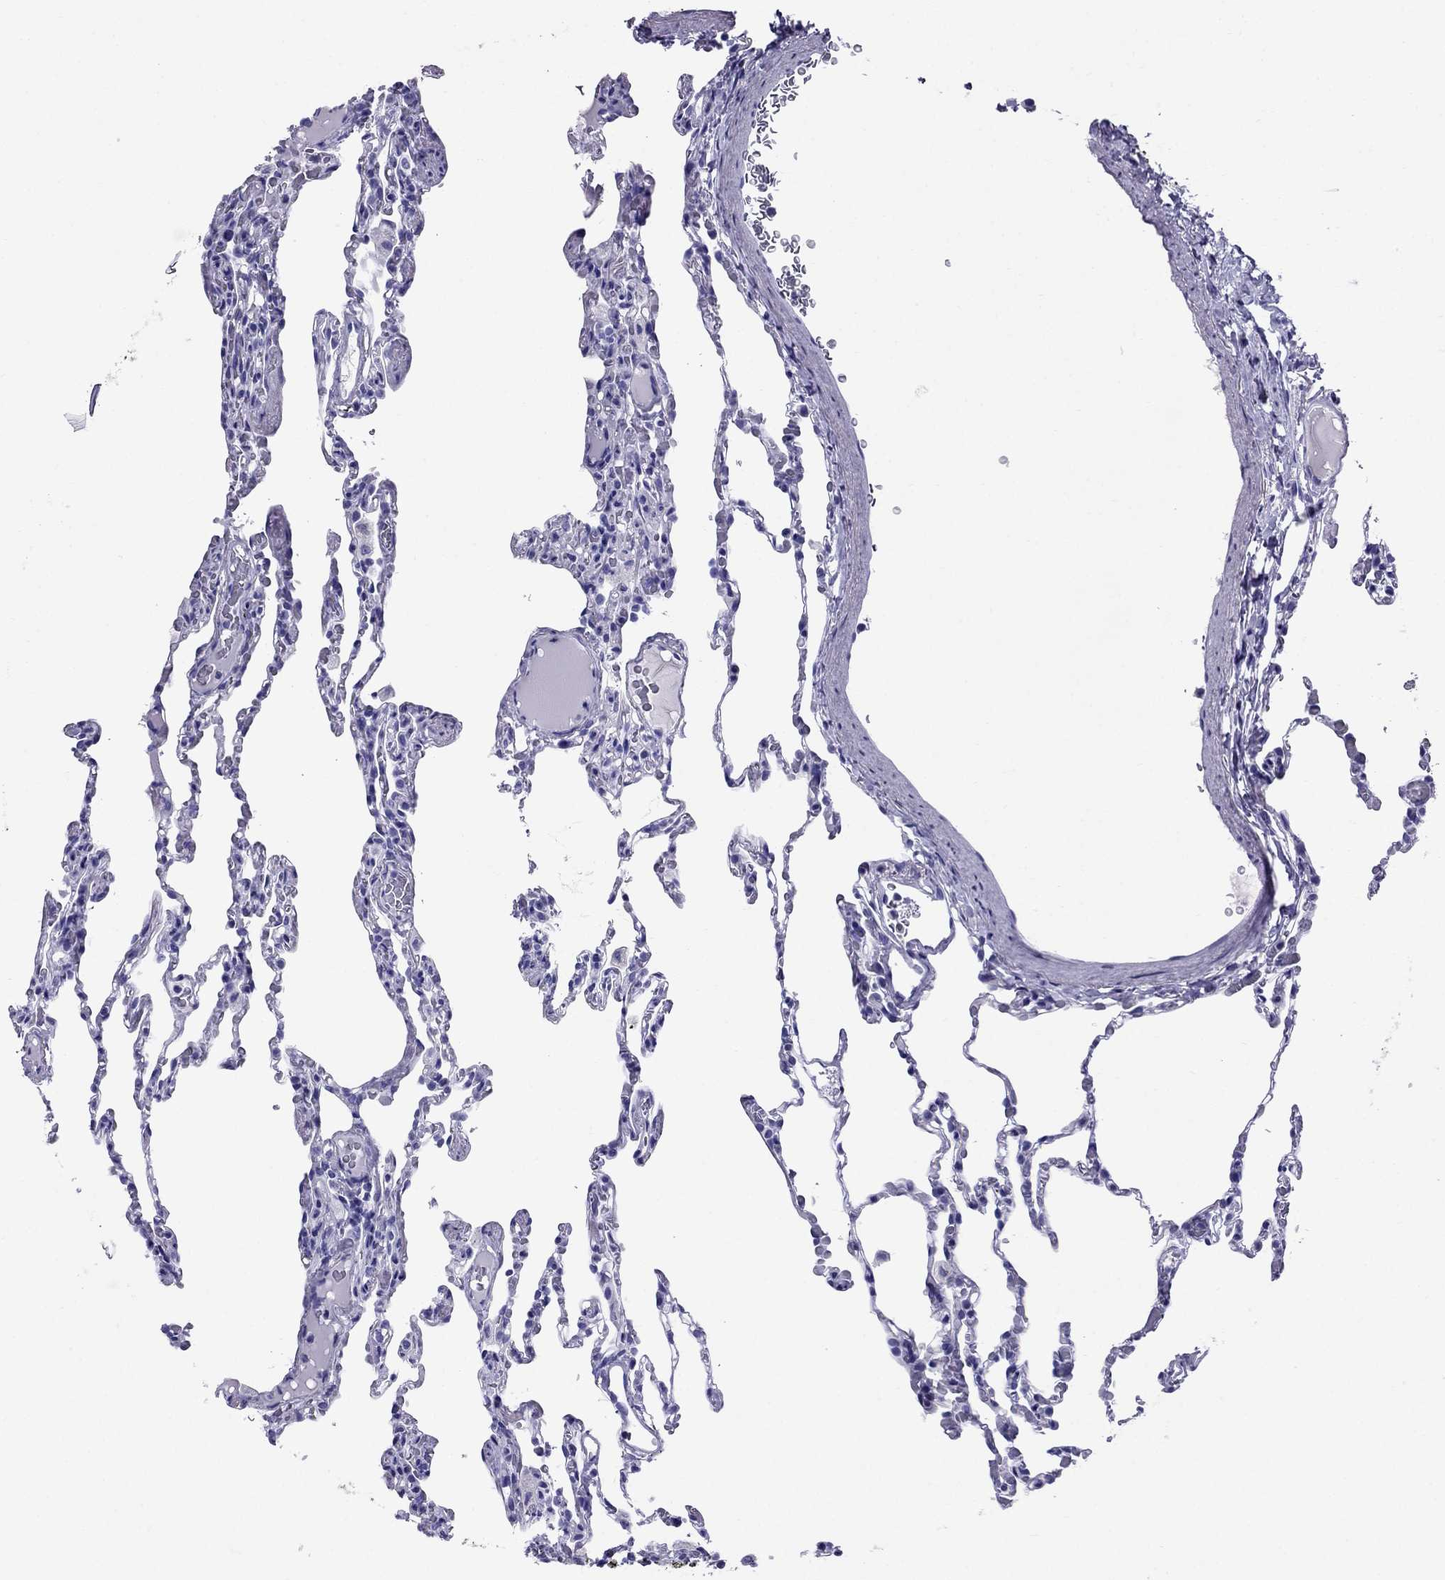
{"staining": {"intensity": "negative", "quantity": "none", "location": "none"}, "tissue": "lung", "cell_type": "Alveolar cells", "image_type": "normal", "snomed": [{"axis": "morphology", "description": "Normal tissue, NOS"}, {"axis": "topography", "description": "Lung"}], "caption": "Alveolar cells are negative for protein expression in benign human lung. (Brightfield microscopy of DAB immunohistochemistry (IHC) at high magnification).", "gene": "AVPR1B", "patient": {"sex": "female", "age": 43}}